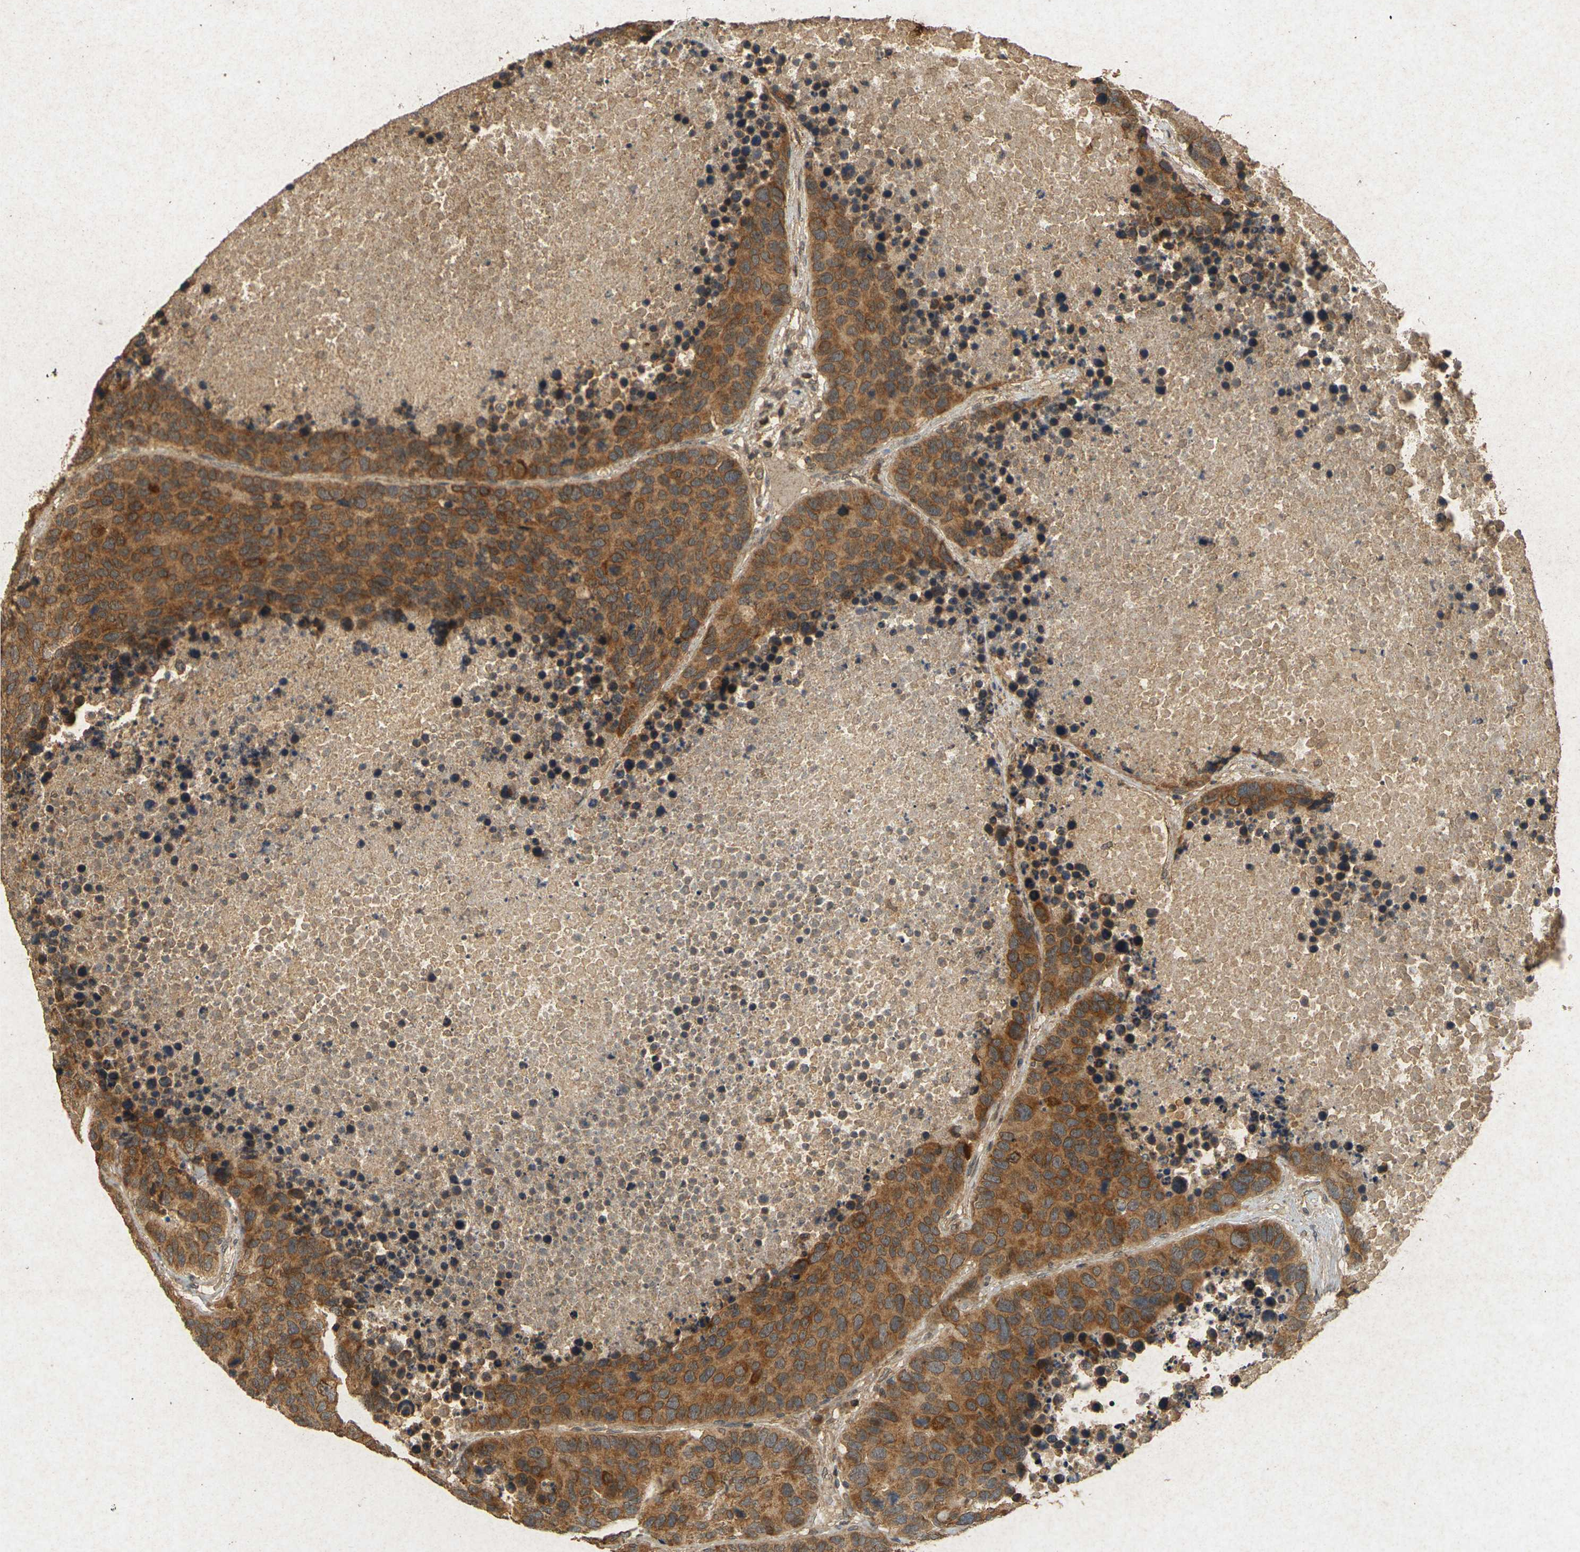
{"staining": {"intensity": "moderate", "quantity": ">75%", "location": "cytoplasmic/membranous"}, "tissue": "carcinoid", "cell_type": "Tumor cells", "image_type": "cancer", "snomed": [{"axis": "morphology", "description": "Carcinoid, malignant, NOS"}, {"axis": "topography", "description": "Lung"}], "caption": "This micrograph demonstrates immunohistochemistry (IHC) staining of carcinoid, with medium moderate cytoplasmic/membranous positivity in approximately >75% of tumor cells.", "gene": "ERN1", "patient": {"sex": "male", "age": 60}}